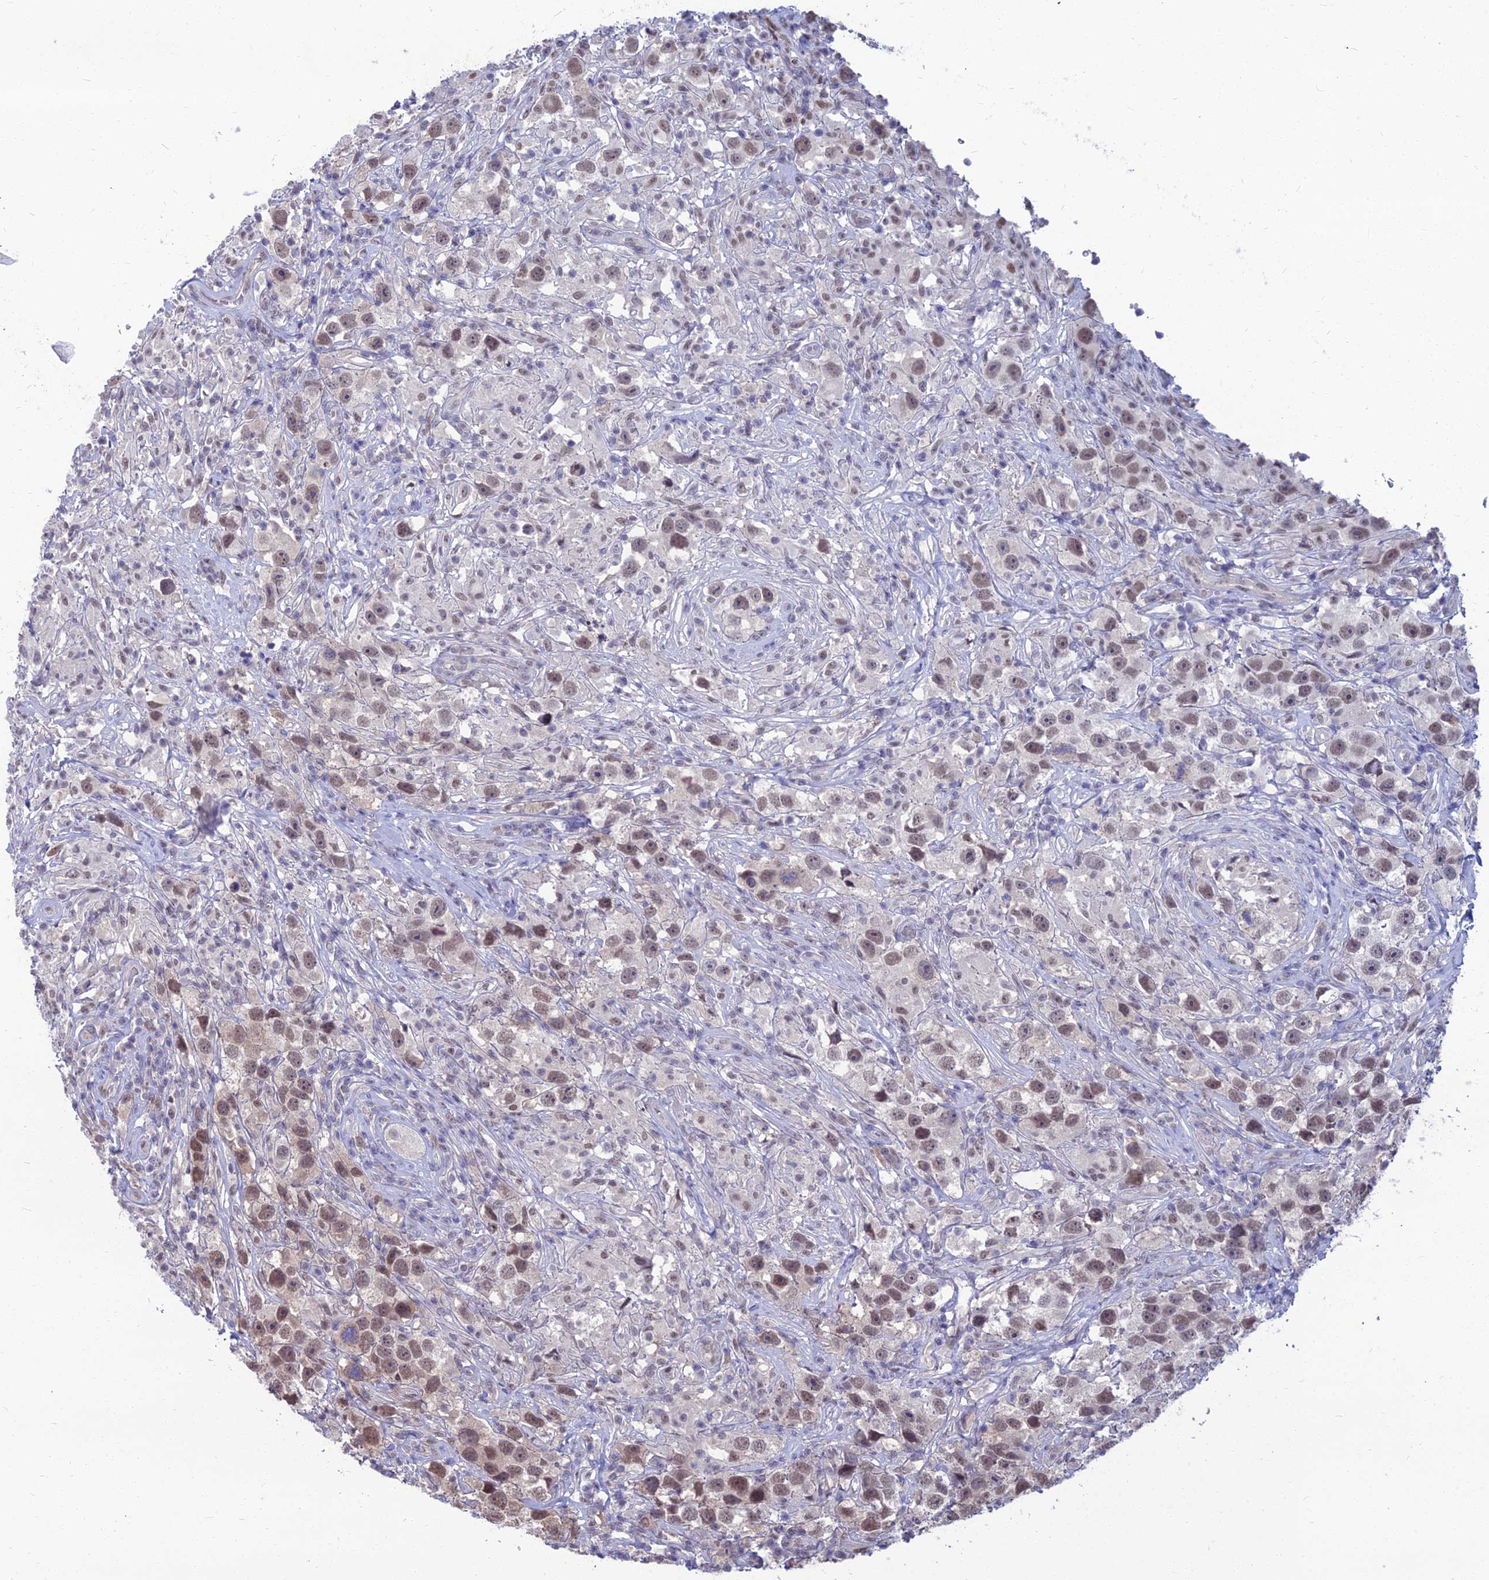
{"staining": {"intensity": "weak", "quantity": ">75%", "location": "nuclear"}, "tissue": "testis cancer", "cell_type": "Tumor cells", "image_type": "cancer", "snomed": [{"axis": "morphology", "description": "Seminoma, NOS"}, {"axis": "topography", "description": "Testis"}], "caption": "This histopathology image shows immunohistochemistry (IHC) staining of human testis cancer, with low weak nuclear expression in approximately >75% of tumor cells.", "gene": "SRSF7", "patient": {"sex": "male", "age": 49}}